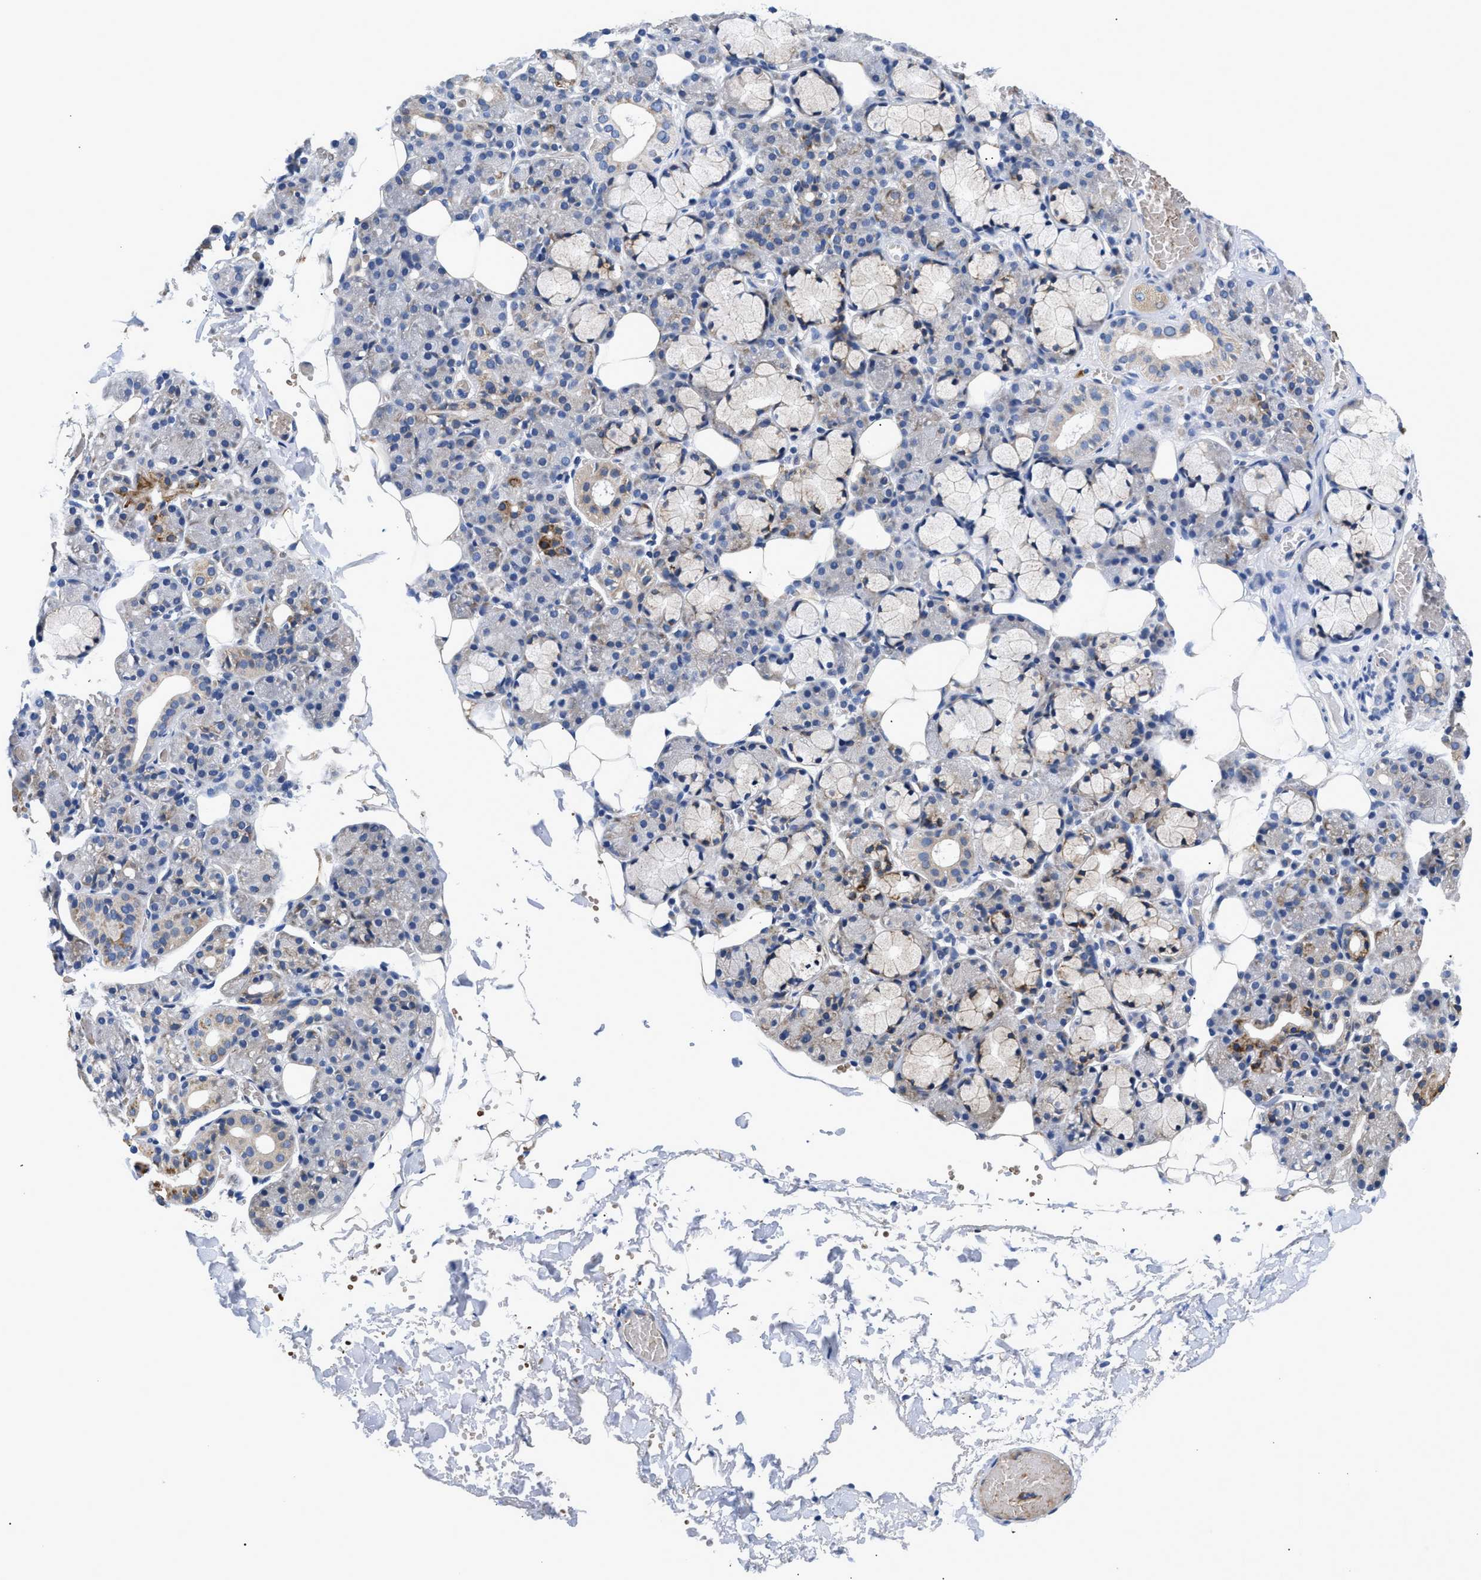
{"staining": {"intensity": "moderate", "quantity": "<25%", "location": "cytoplasmic/membranous"}, "tissue": "salivary gland", "cell_type": "Glandular cells", "image_type": "normal", "snomed": [{"axis": "morphology", "description": "Normal tissue, NOS"}, {"axis": "topography", "description": "Salivary gland"}], "caption": "Protein staining displays moderate cytoplasmic/membranous staining in about <25% of glandular cells in benign salivary gland.", "gene": "RINT1", "patient": {"sex": "male", "age": 63}}